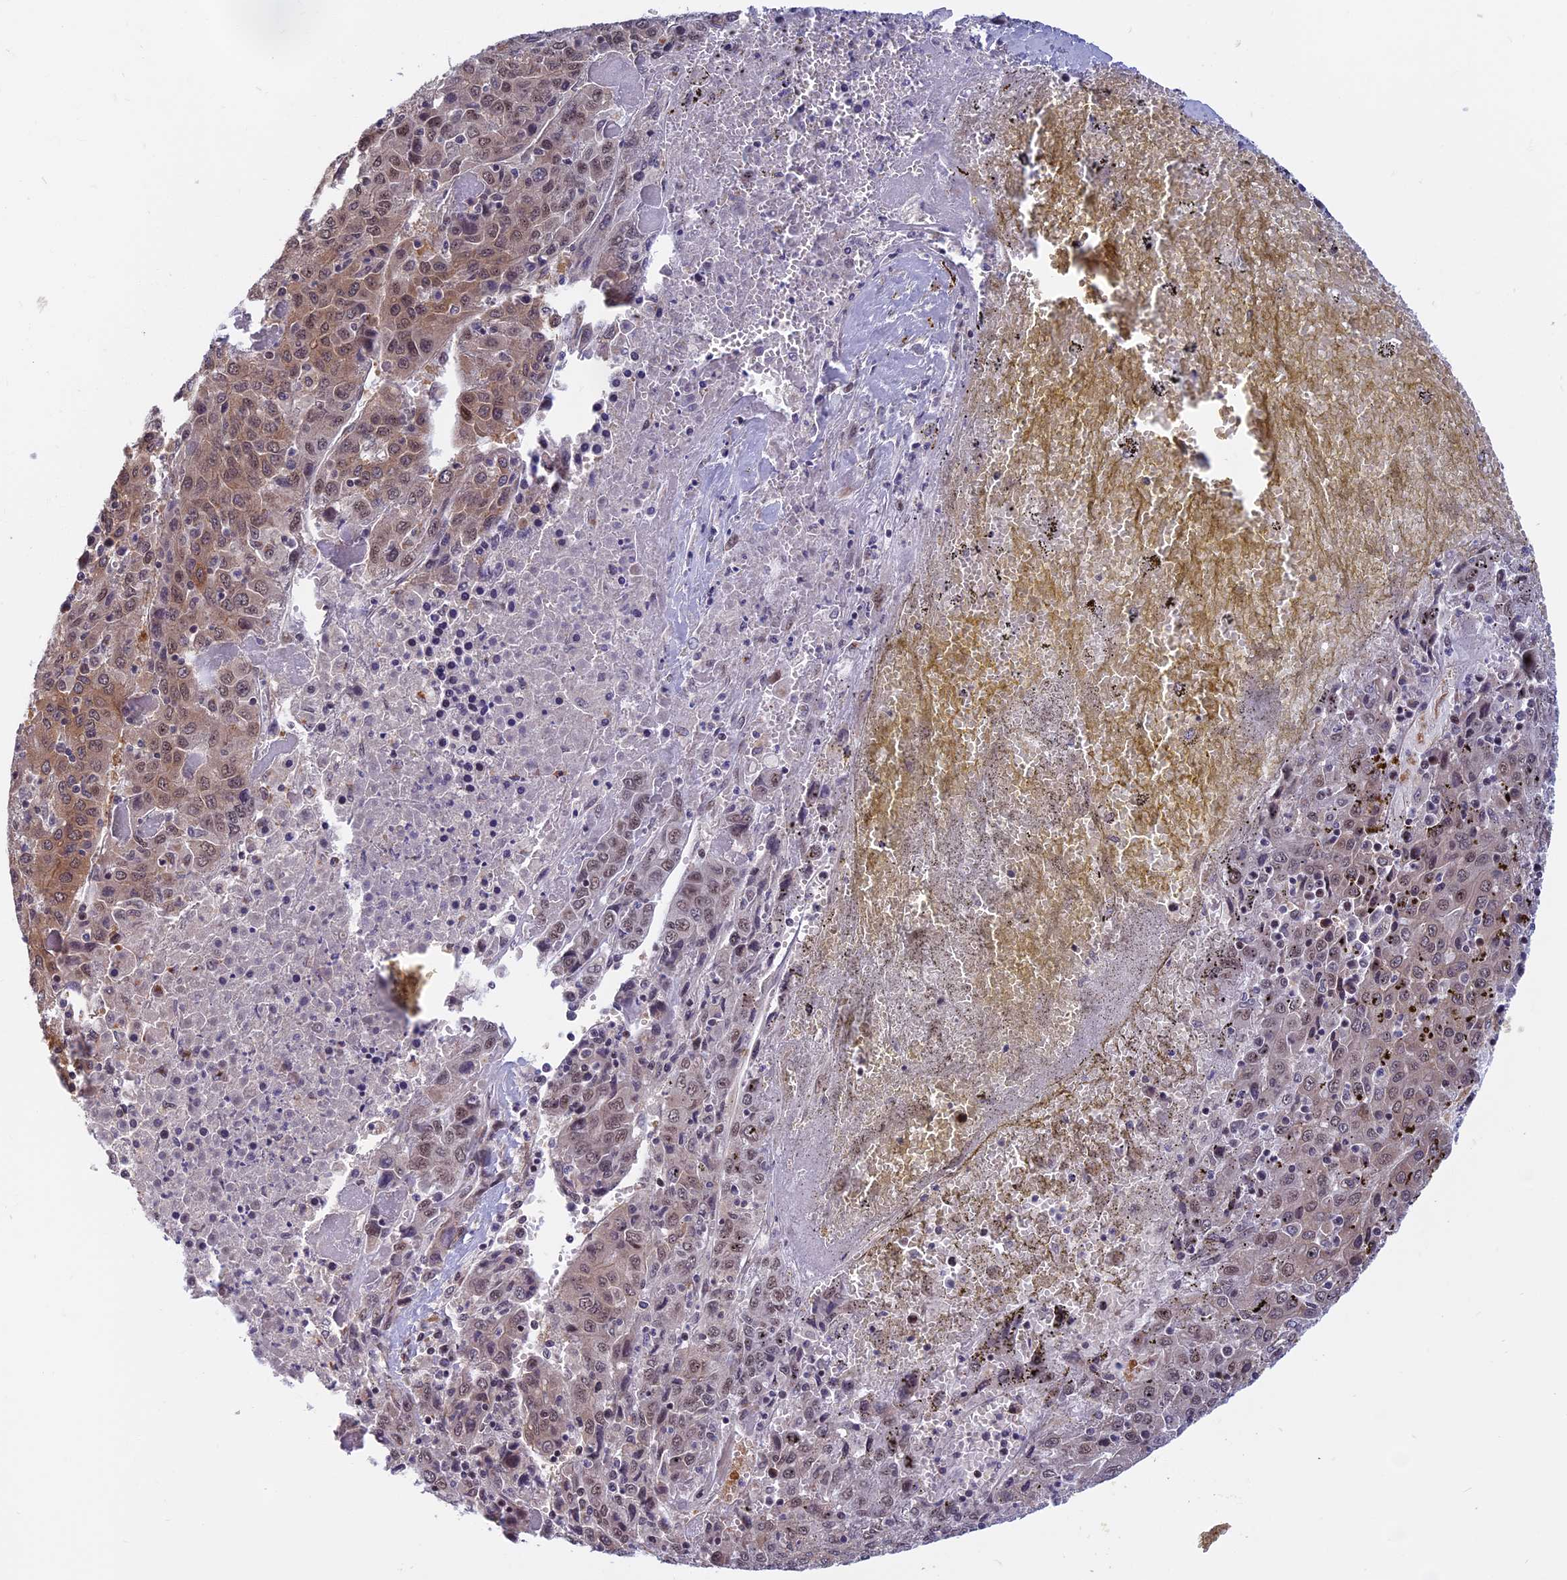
{"staining": {"intensity": "weak", "quantity": "25%-75%", "location": "cytoplasmic/membranous,nuclear"}, "tissue": "liver cancer", "cell_type": "Tumor cells", "image_type": "cancer", "snomed": [{"axis": "morphology", "description": "Carcinoma, Hepatocellular, NOS"}, {"axis": "topography", "description": "Liver"}], "caption": "Human liver hepatocellular carcinoma stained for a protein (brown) shows weak cytoplasmic/membranous and nuclear positive positivity in about 25%-75% of tumor cells.", "gene": "CCDC113", "patient": {"sex": "female", "age": 53}}